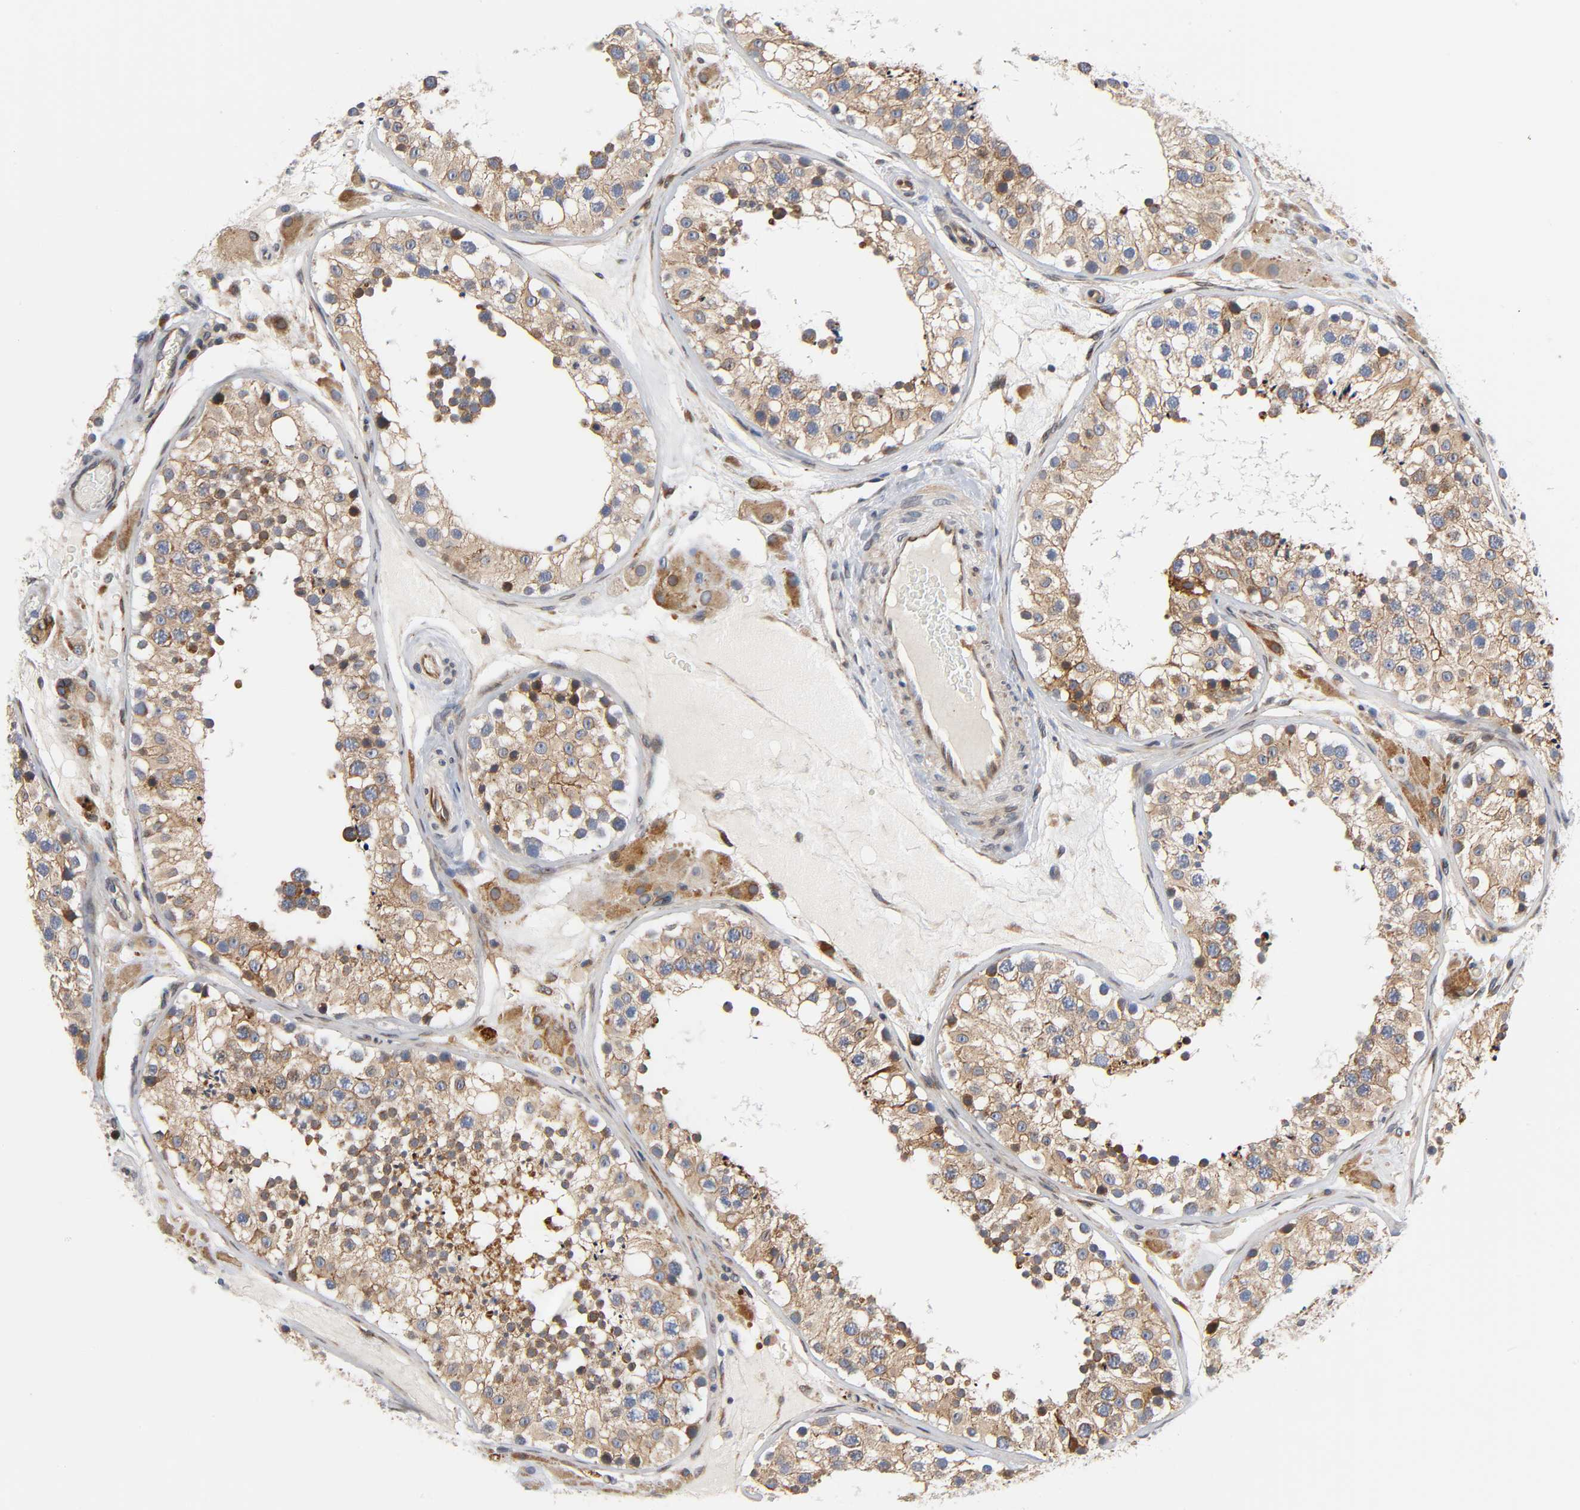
{"staining": {"intensity": "moderate", "quantity": ">75%", "location": "cytoplasmic/membranous"}, "tissue": "testis", "cell_type": "Cells in seminiferous ducts", "image_type": "normal", "snomed": [{"axis": "morphology", "description": "Normal tissue, NOS"}, {"axis": "topography", "description": "Testis"}], "caption": "IHC of normal testis shows medium levels of moderate cytoplasmic/membranous staining in about >75% of cells in seminiferous ducts.", "gene": "ASB6", "patient": {"sex": "male", "age": 26}}